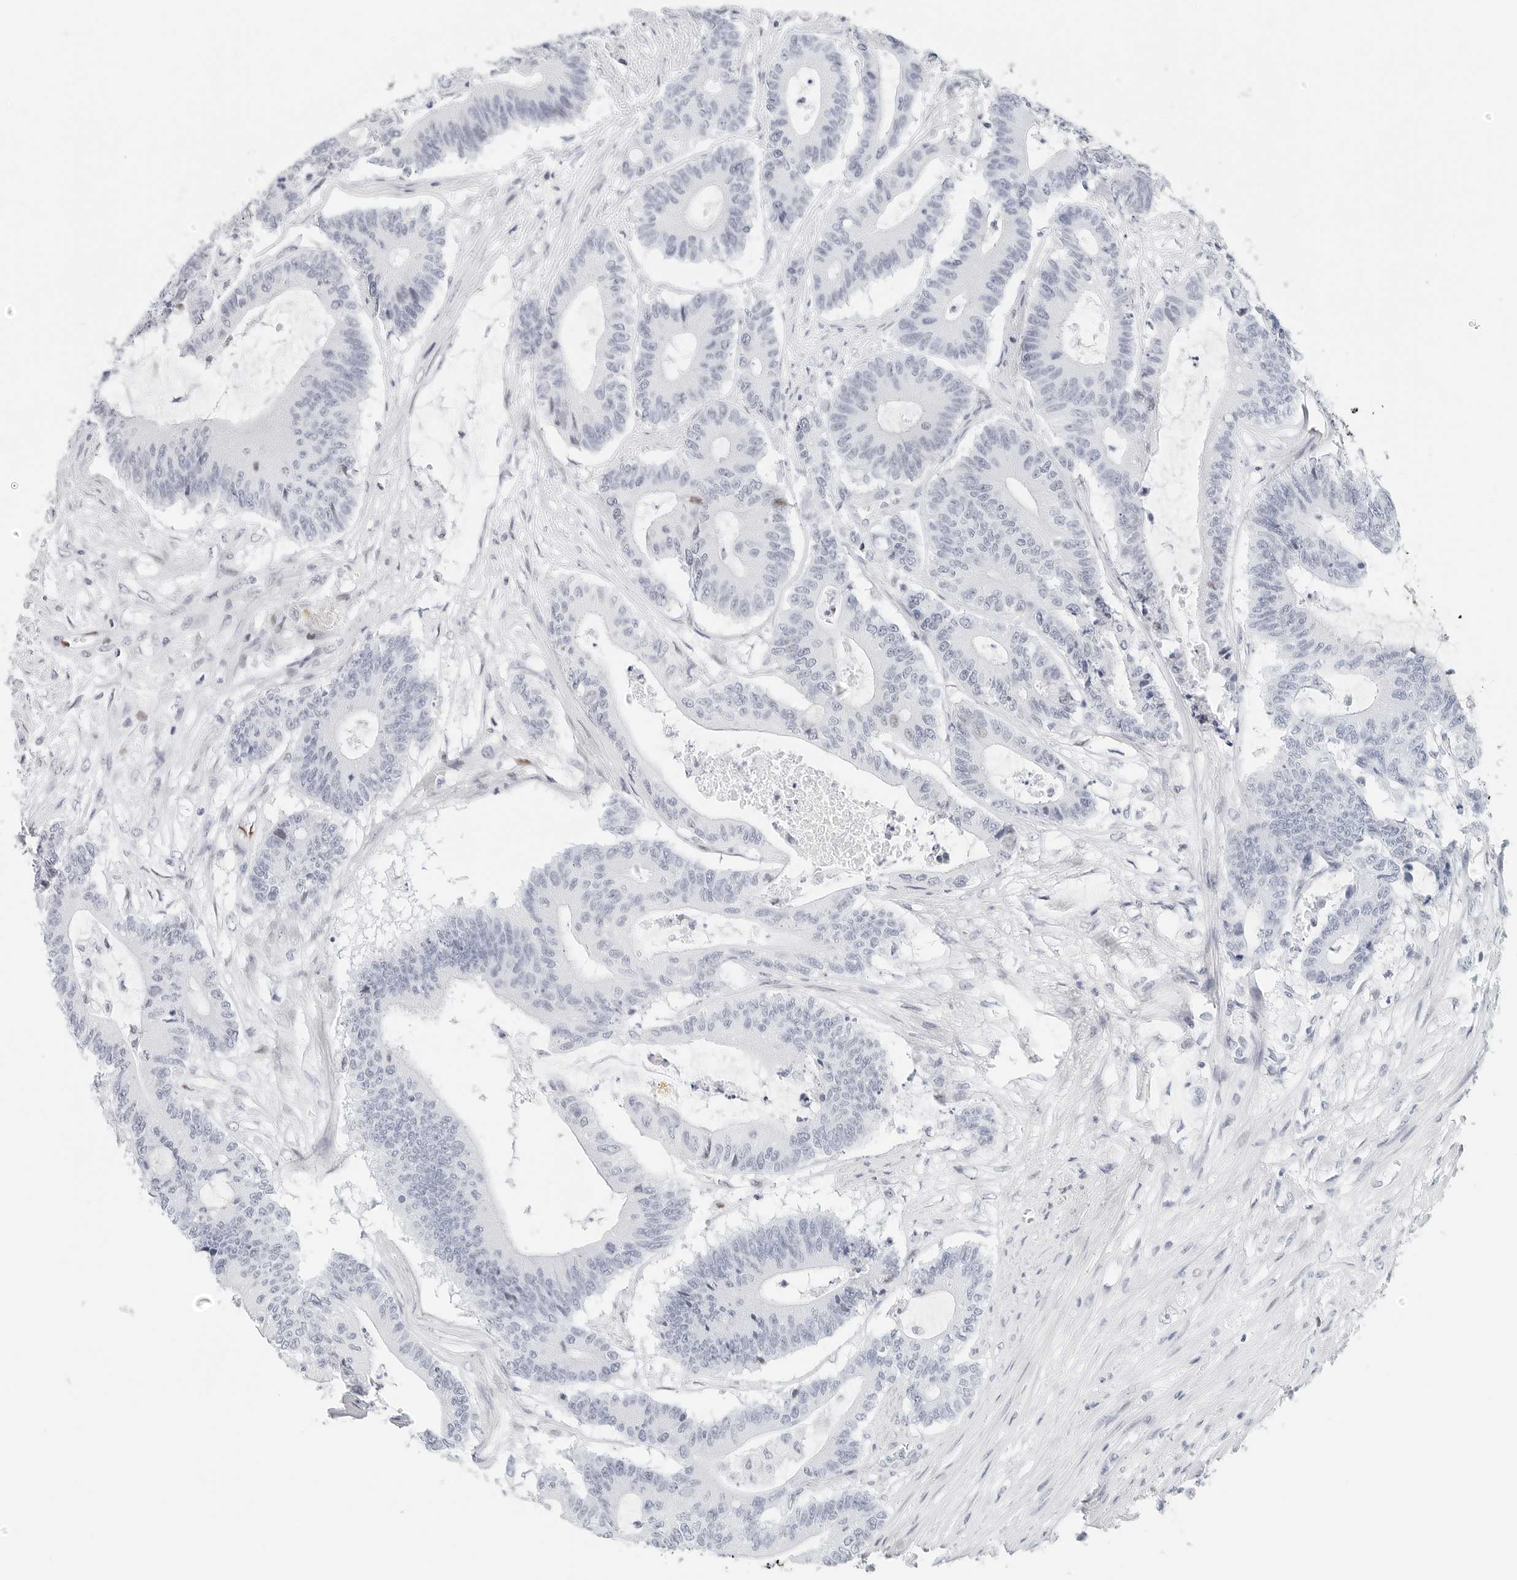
{"staining": {"intensity": "negative", "quantity": "none", "location": "none"}, "tissue": "colorectal cancer", "cell_type": "Tumor cells", "image_type": "cancer", "snomed": [{"axis": "morphology", "description": "Adenocarcinoma, NOS"}, {"axis": "topography", "description": "Colon"}], "caption": "The IHC micrograph has no significant expression in tumor cells of adenocarcinoma (colorectal) tissue.", "gene": "NTMT2", "patient": {"sex": "female", "age": 84}}